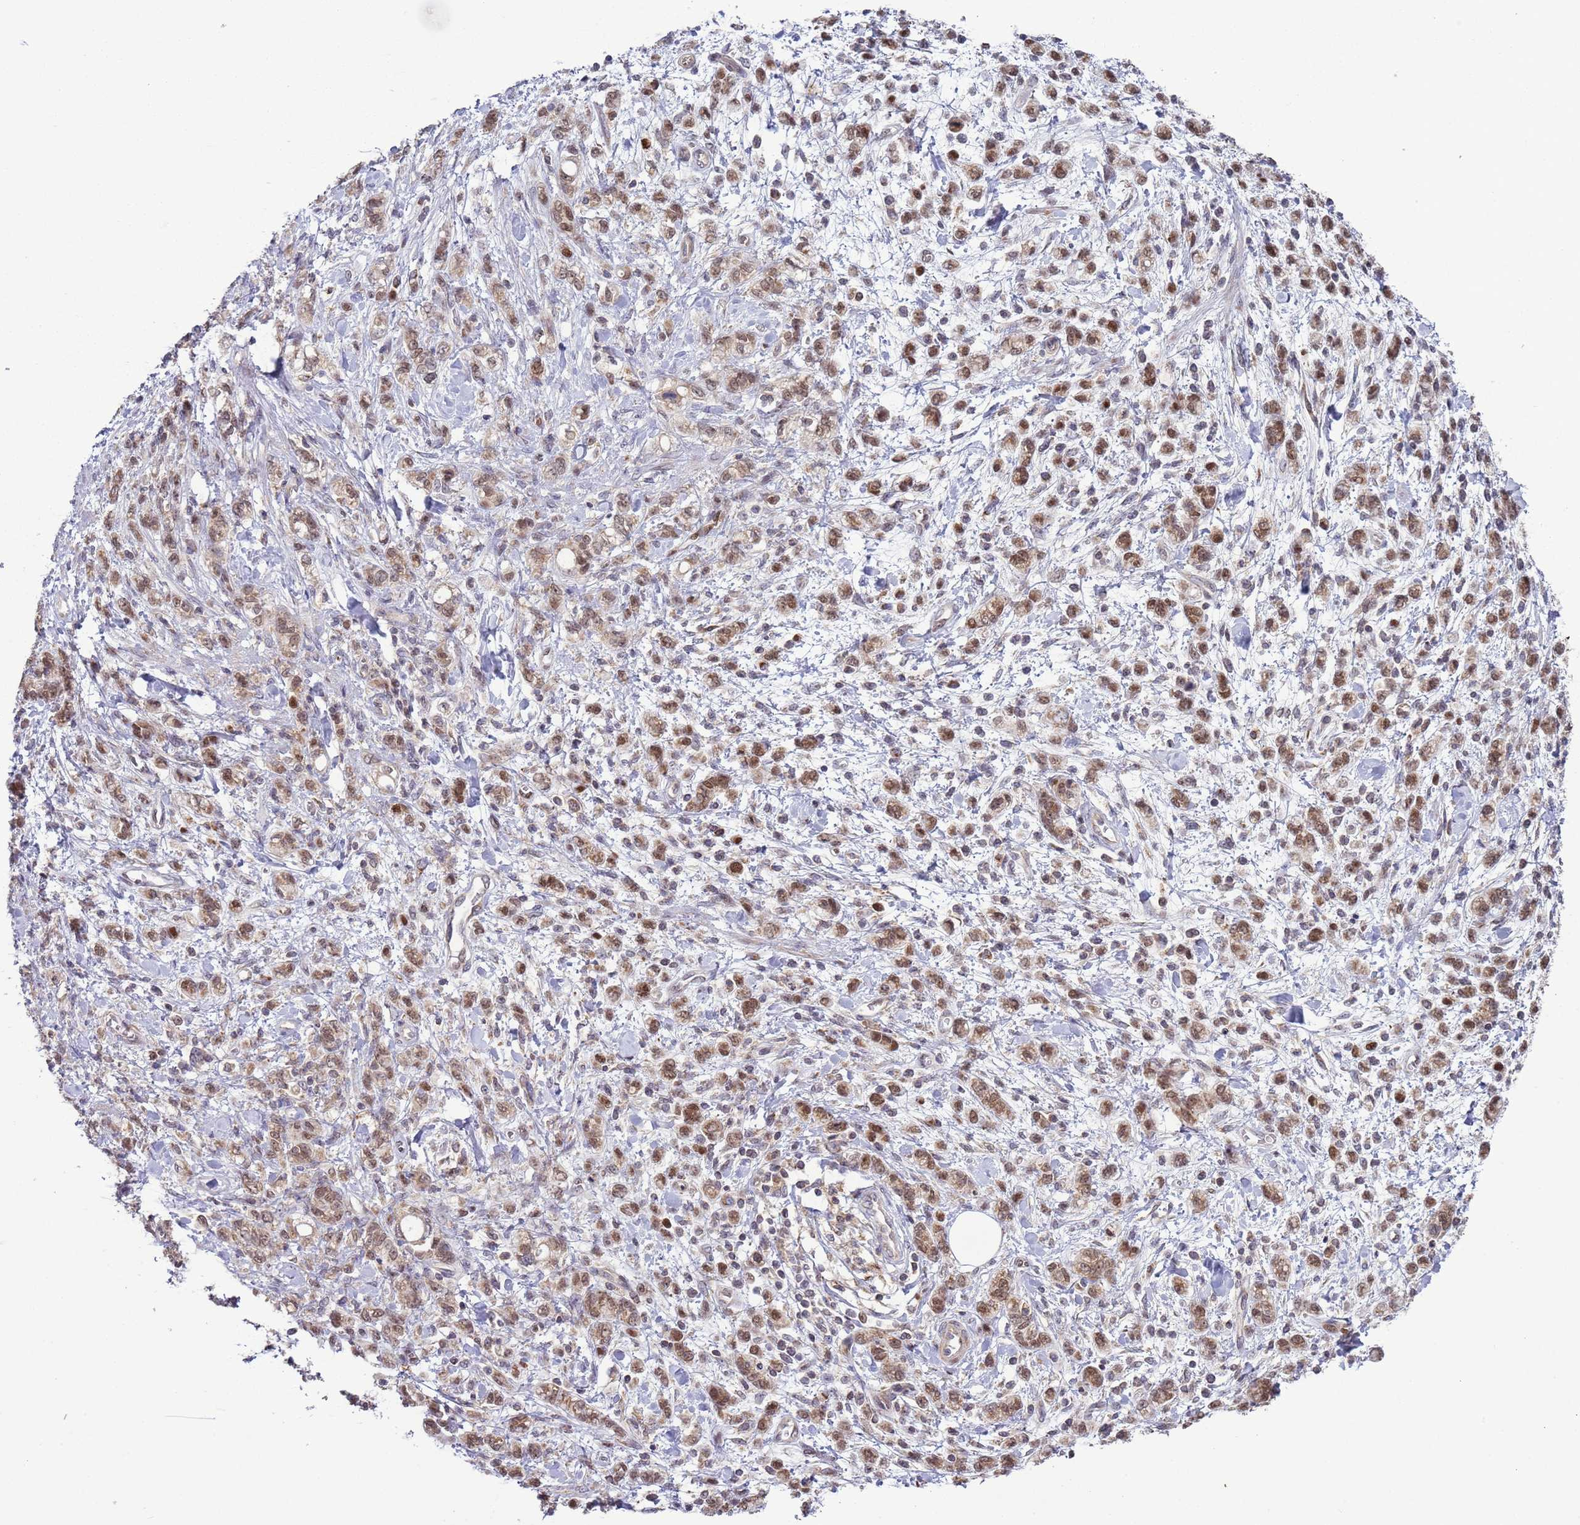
{"staining": {"intensity": "moderate", "quantity": ">75%", "location": "nuclear"}, "tissue": "stomach cancer", "cell_type": "Tumor cells", "image_type": "cancer", "snomed": [{"axis": "morphology", "description": "Adenocarcinoma, NOS"}, {"axis": "topography", "description": "Stomach"}], "caption": "Protein staining reveals moderate nuclear positivity in about >75% of tumor cells in adenocarcinoma (stomach). The staining was performed using DAB (3,3'-diaminobenzidine) to visualize the protein expression in brown, while the nuclei were stained in blue with hematoxylin (Magnification: 20x).", "gene": "RCOR2", "patient": {"sex": "male", "age": 77}}